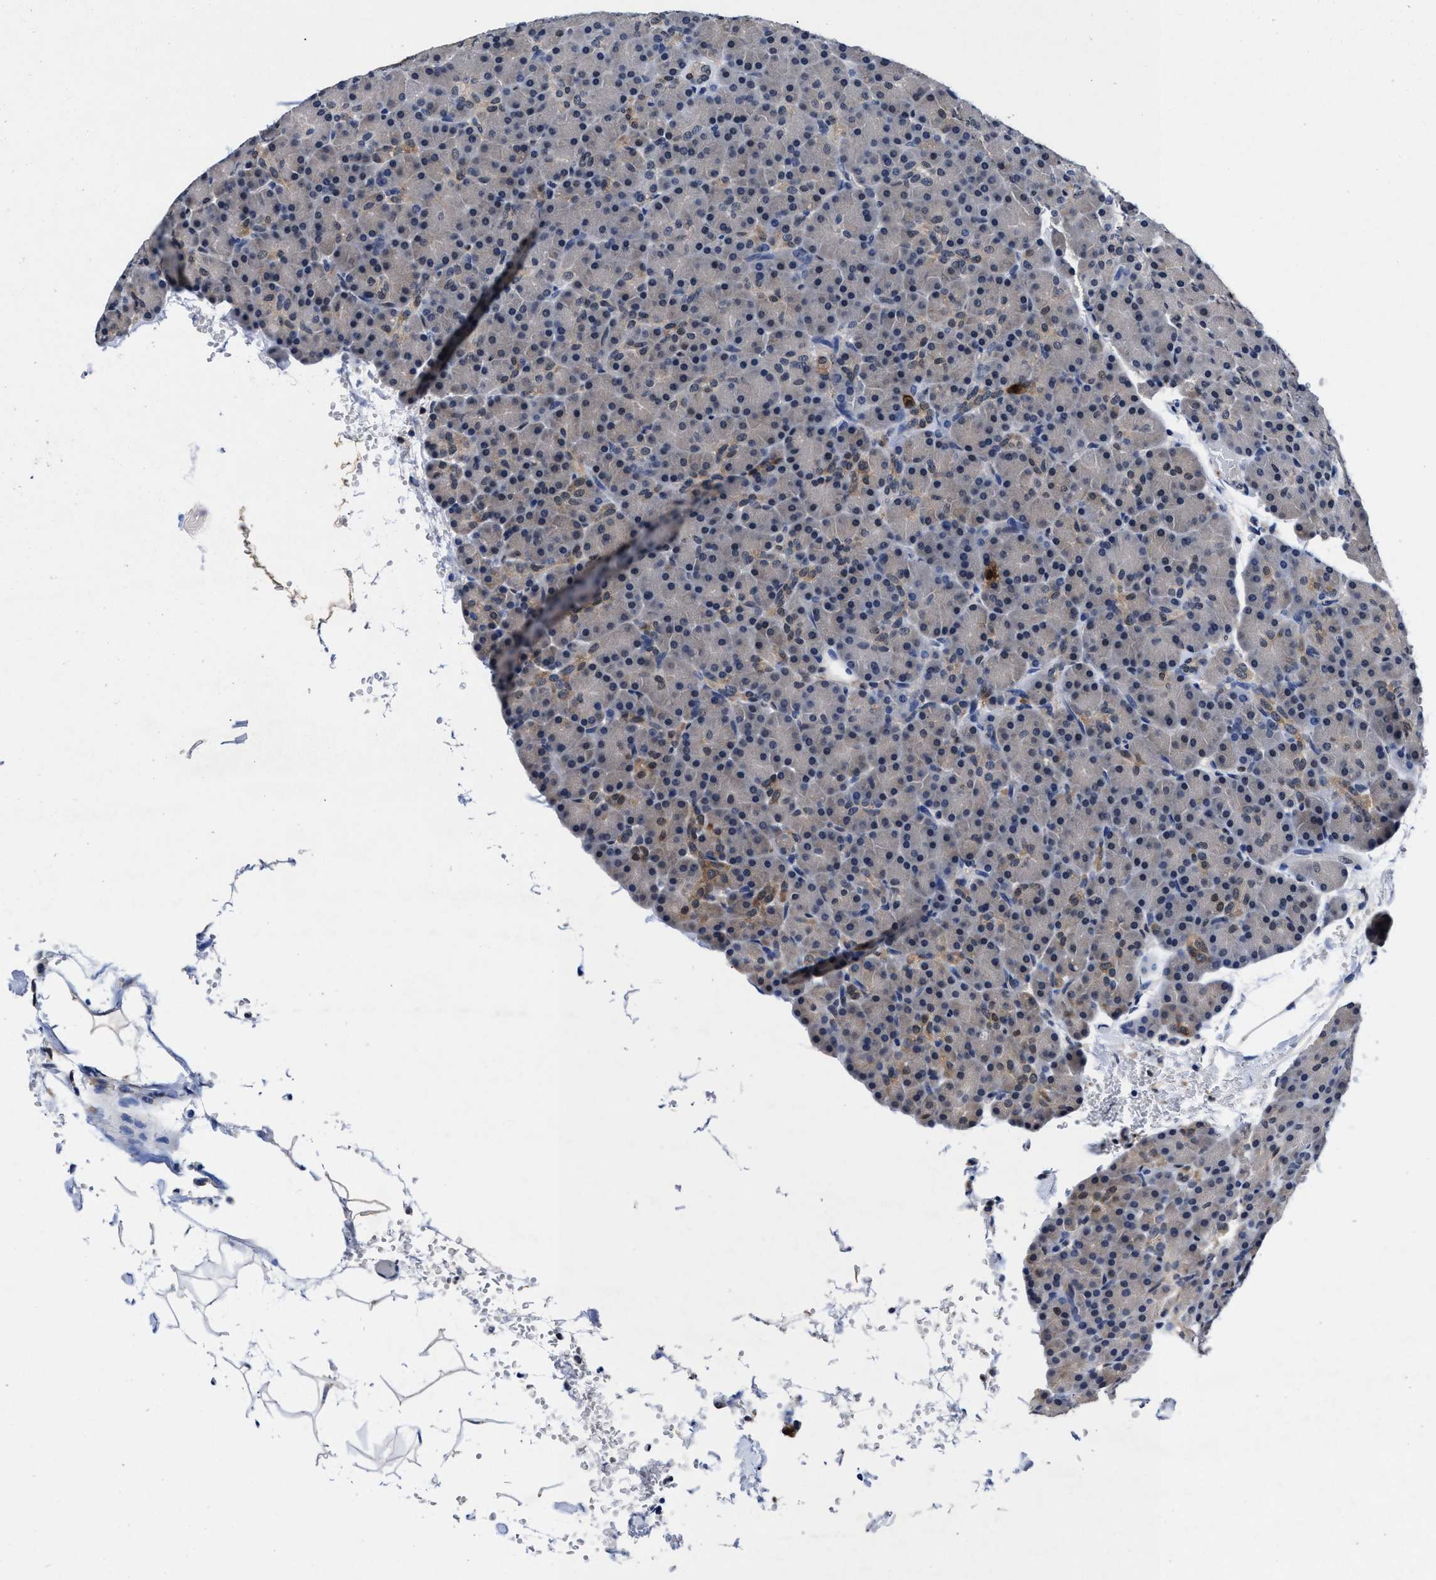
{"staining": {"intensity": "weak", "quantity": "<25%", "location": "cytoplasmic/membranous"}, "tissue": "pancreas", "cell_type": "Exocrine glandular cells", "image_type": "normal", "snomed": [{"axis": "morphology", "description": "Normal tissue, NOS"}, {"axis": "topography", "description": "Pancreas"}], "caption": "A histopathology image of pancreas stained for a protein demonstrates no brown staining in exocrine glandular cells. The staining is performed using DAB brown chromogen with nuclei counter-stained in using hematoxylin.", "gene": "ACLY", "patient": {"sex": "female", "age": 43}}